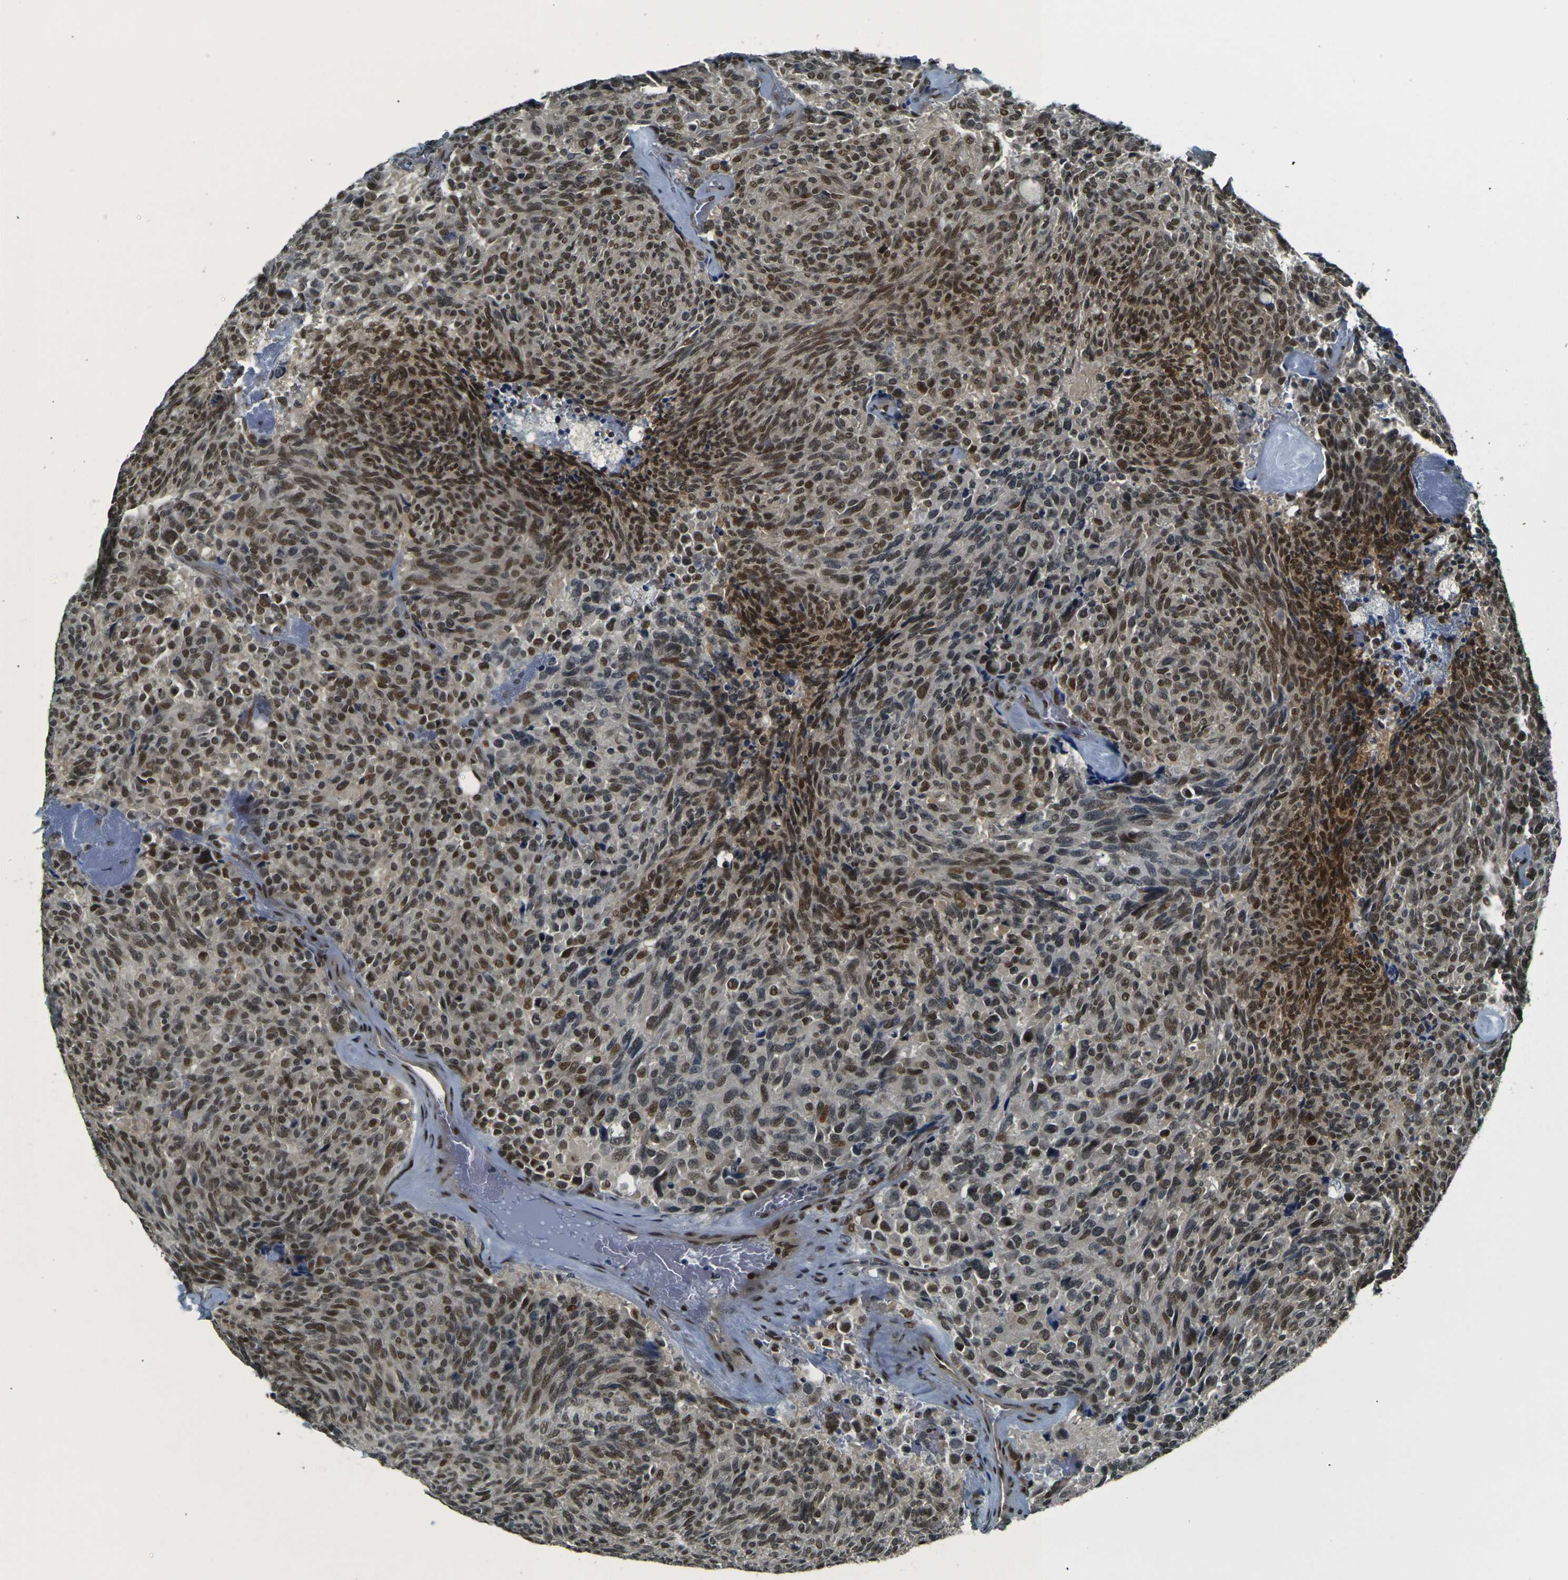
{"staining": {"intensity": "moderate", "quantity": ">75%", "location": "nuclear"}, "tissue": "carcinoid", "cell_type": "Tumor cells", "image_type": "cancer", "snomed": [{"axis": "morphology", "description": "Carcinoid, malignant, NOS"}, {"axis": "topography", "description": "Pancreas"}], "caption": "Carcinoid stained with a protein marker exhibits moderate staining in tumor cells.", "gene": "NHEJ1", "patient": {"sex": "female", "age": 54}}